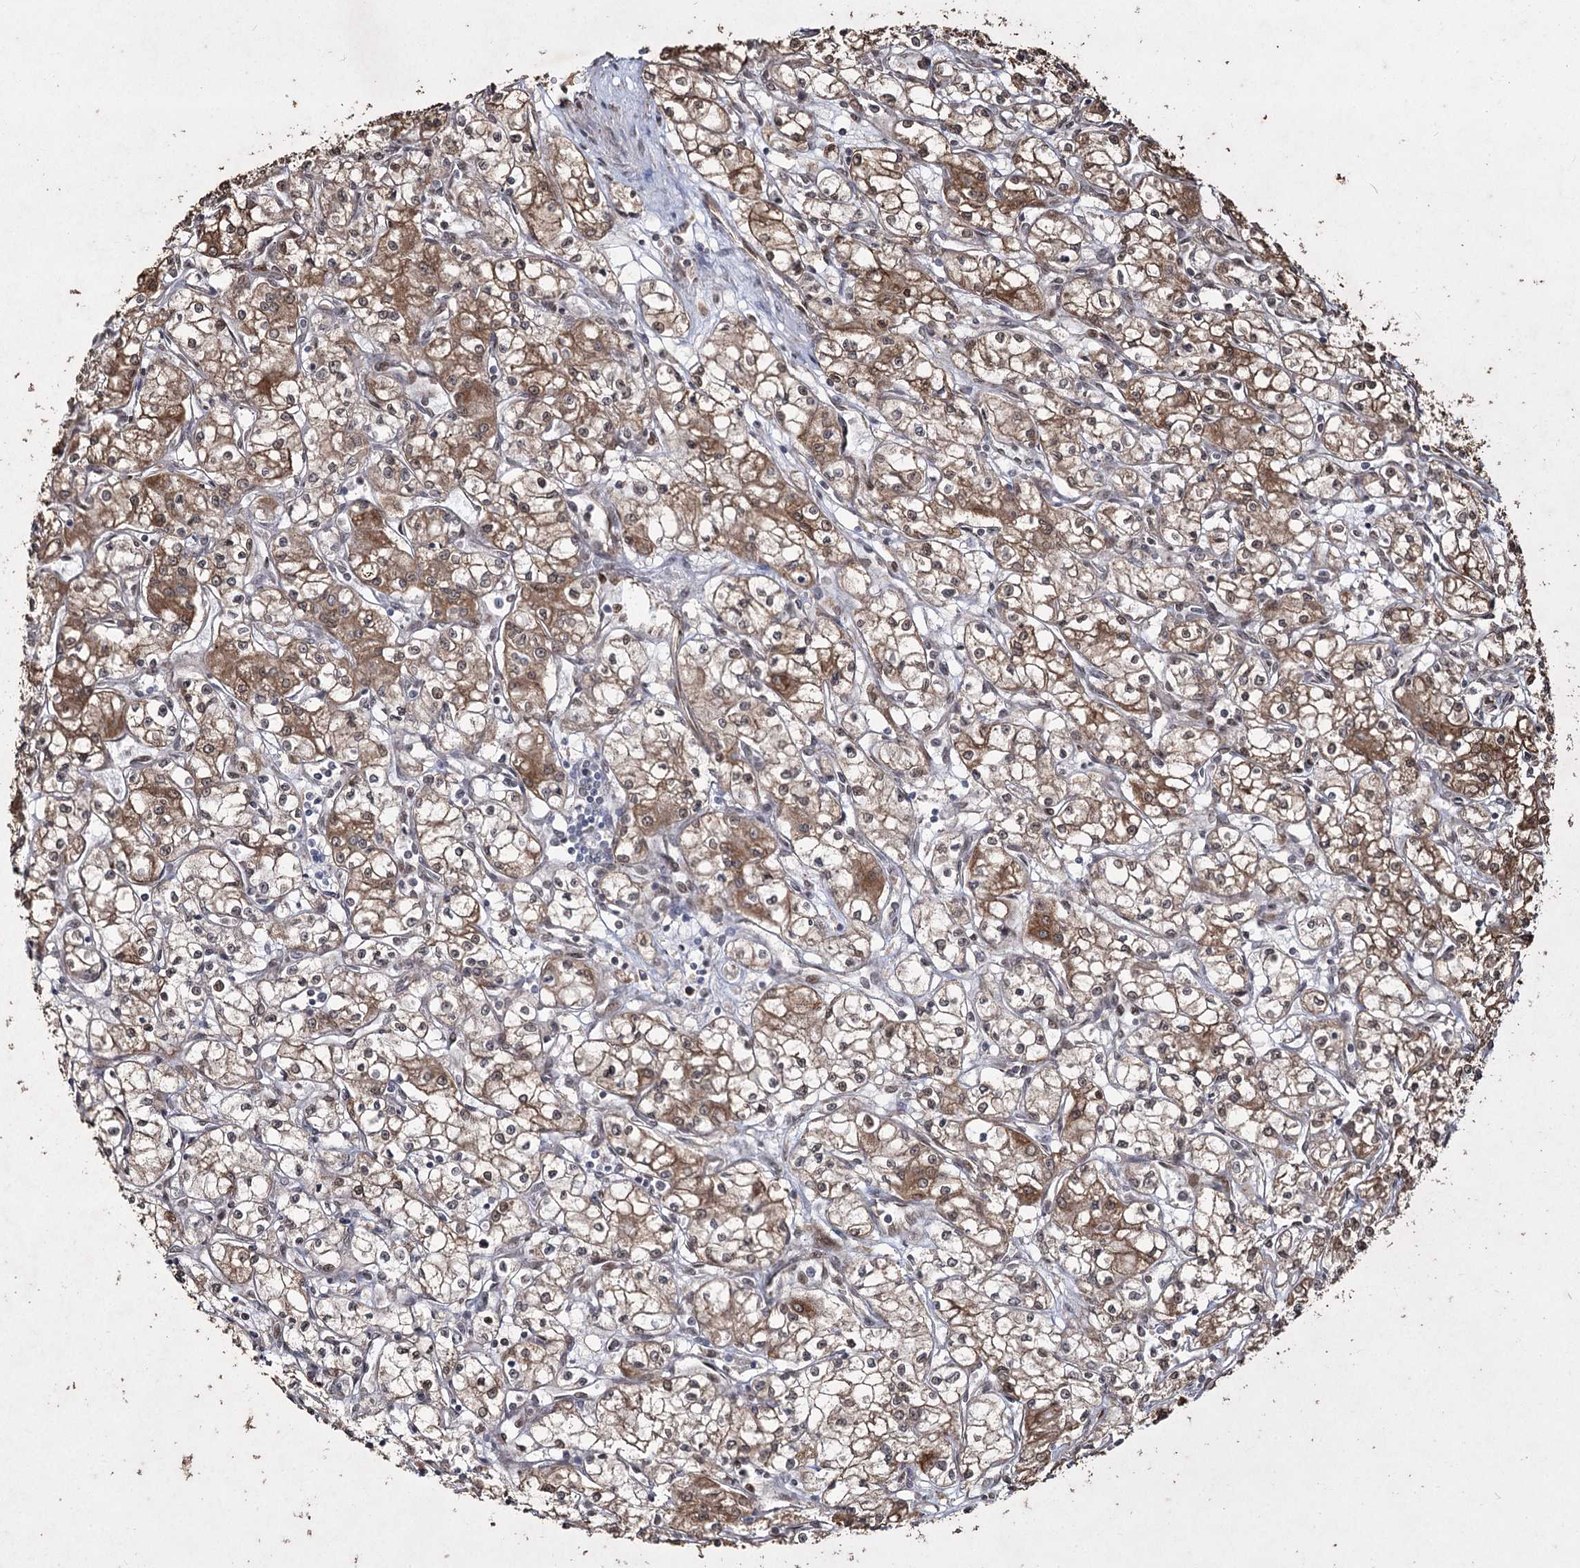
{"staining": {"intensity": "moderate", "quantity": ">75%", "location": "cytoplasmic/membranous,nuclear"}, "tissue": "renal cancer", "cell_type": "Tumor cells", "image_type": "cancer", "snomed": [{"axis": "morphology", "description": "Adenocarcinoma, NOS"}, {"axis": "topography", "description": "Kidney"}], "caption": "This micrograph reveals renal cancer stained with IHC to label a protein in brown. The cytoplasmic/membranous and nuclear of tumor cells show moderate positivity for the protein. Nuclei are counter-stained blue.", "gene": "PRC1", "patient": {"sex": "male", "age": 59}}